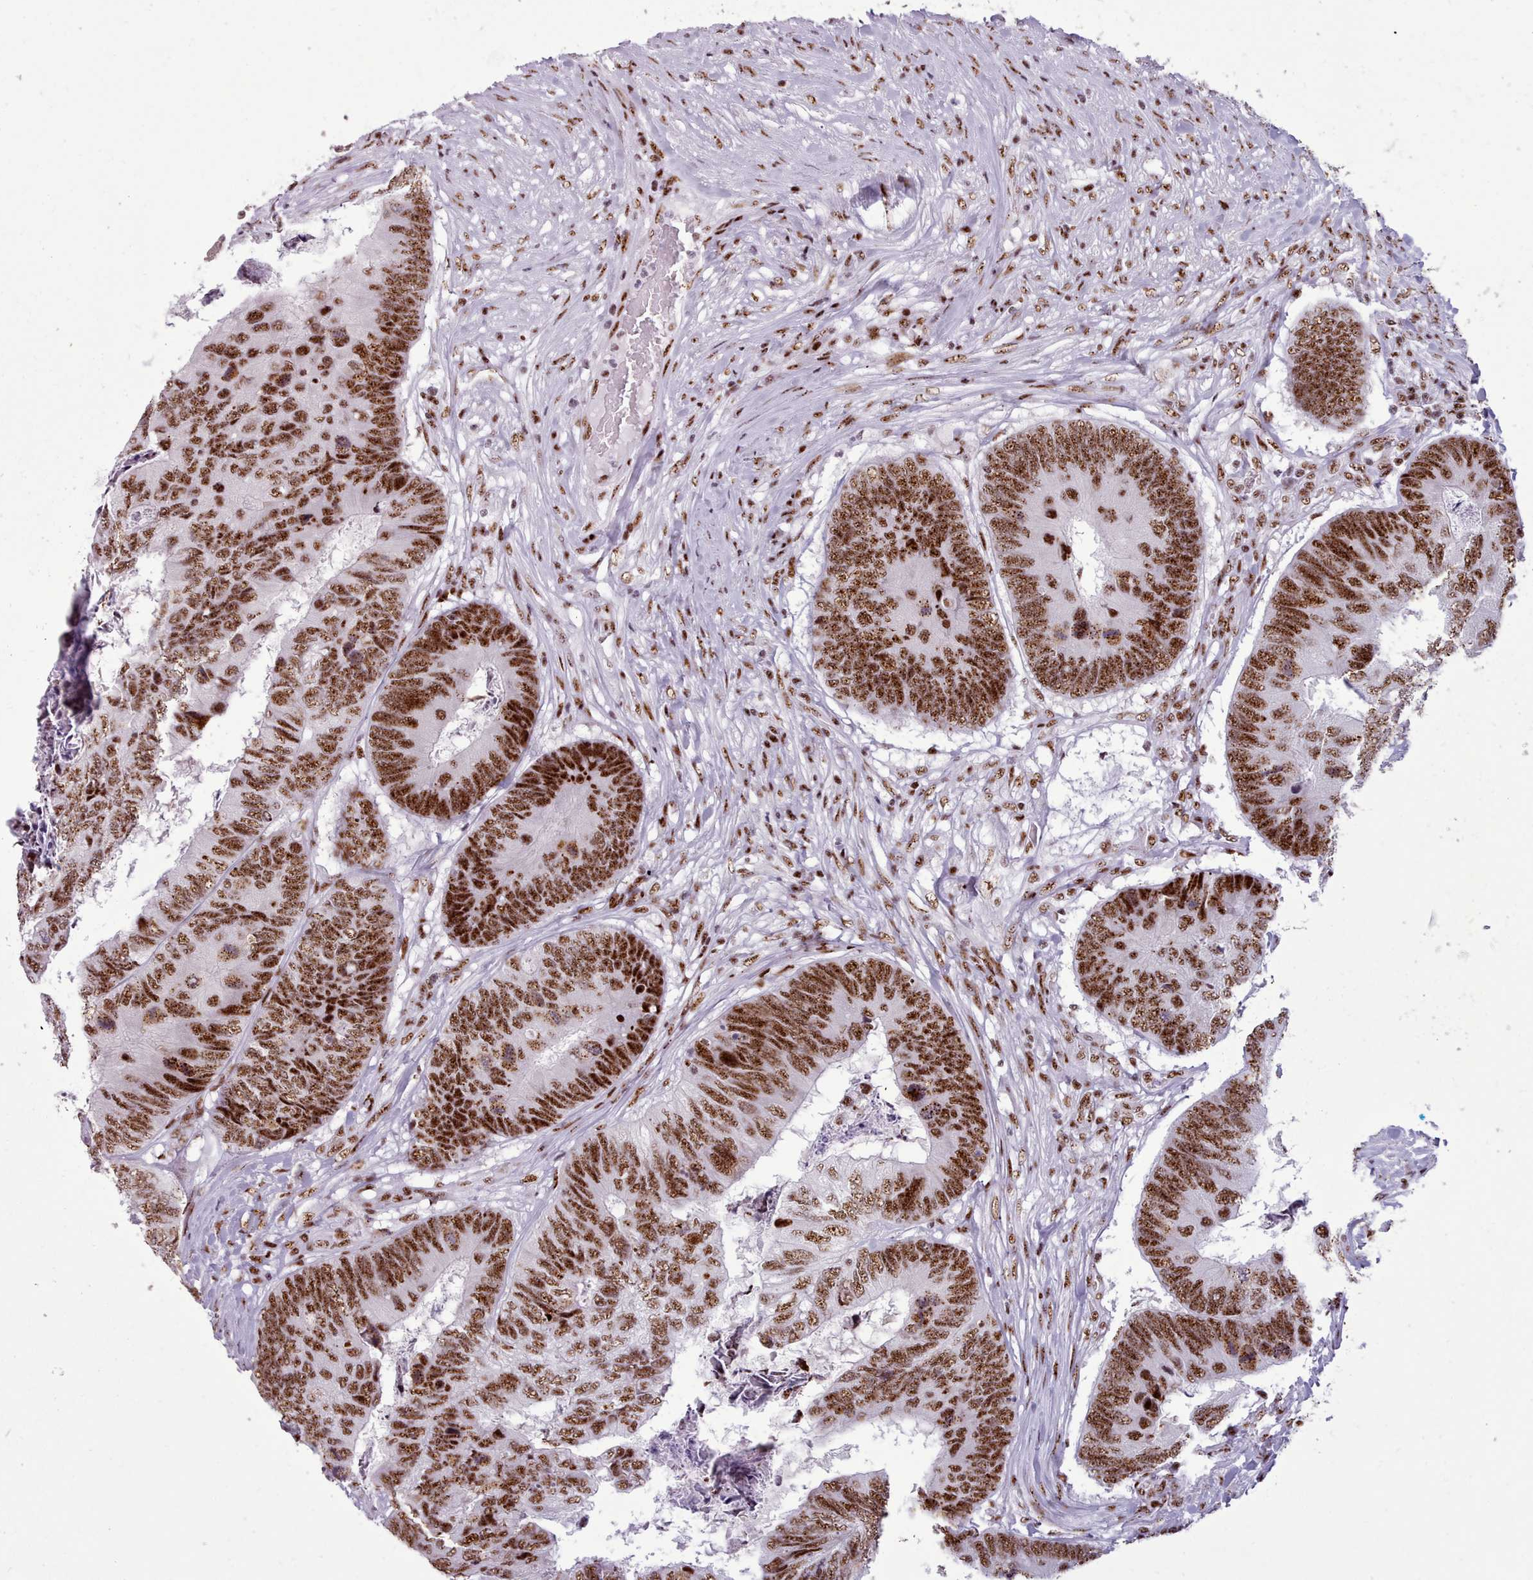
{"staining": {"intensity": "strong", "quantity": ">75%", "location": "nuclear"}, "tissue": "colorectal cancer", "cell_type": "Tumor cells", "image_type": "cancer", "snomed": [{"axis": "morphology", "description": "Adenocarcinoma, NOS"}, {"axis": "topography", "description": "Colon"}], "caption": "Human adenocarcinoma (colorectal) stained for a protein (brown) shows strong nuclear positive positivity in about >75% of tumor cells.", "gene": "TMEM35B", "patient": {"sex": "female", "age": 67}}